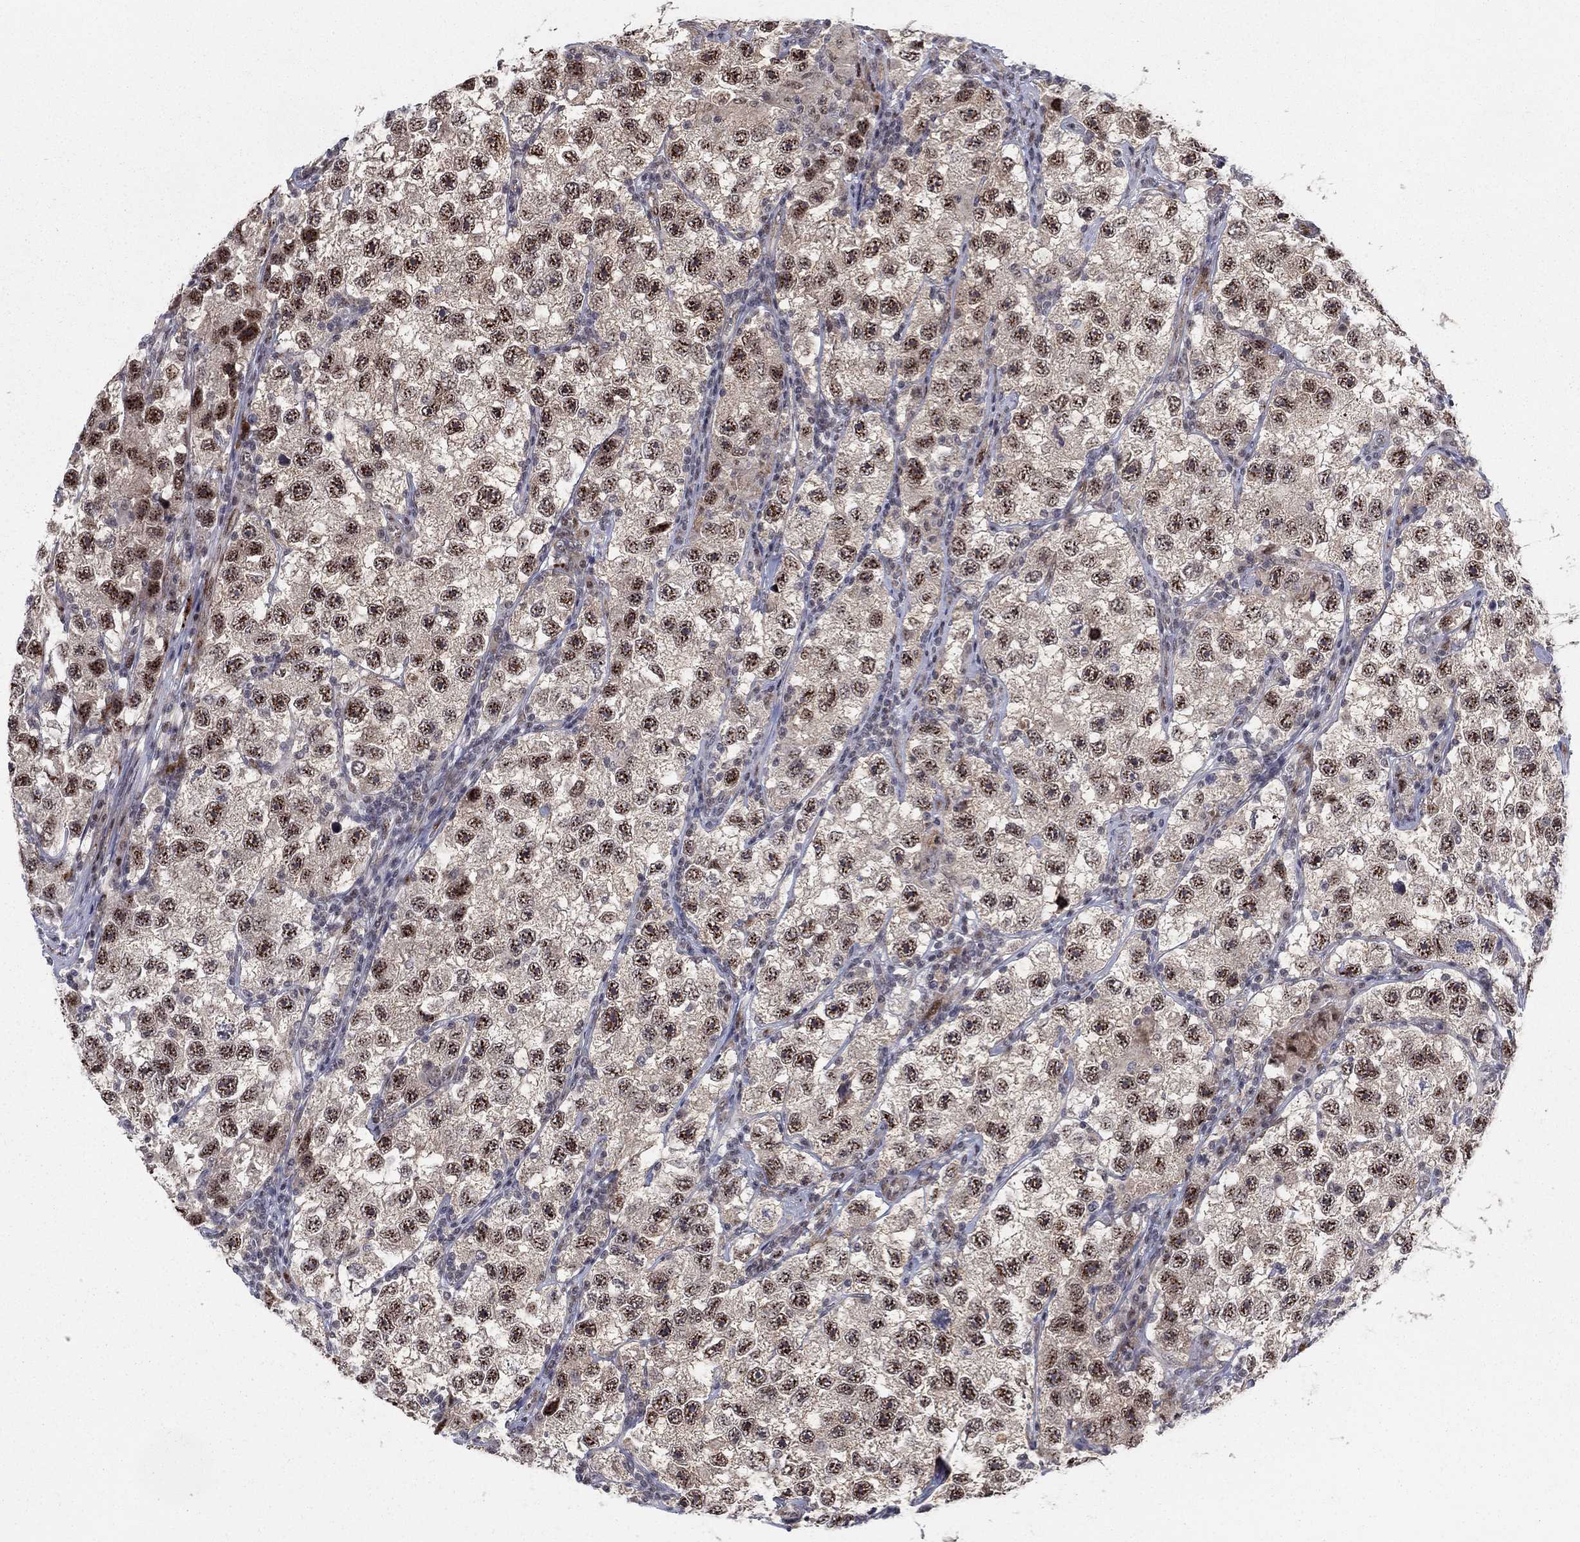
{"staining": {"intensity": "moderate", "quantity": ">75%", "location": "nuclear"}, "tissue": "testis cancer", "cell_type": "Tumor cells", "image_type": "cancer", "snomed": [{"axis": "morphology", "description": "Seminoma, NOS"}, {"axis": "topography", "description": "Testis"}], "caption": "IHC micrograph of neoplastic tissue: human testis seminoma stained using immunohistochemistry (IHC) shows medium levels of moderate protein expression localized specifically in the nuclear of tumor cells, appearing as a nuclear brown color.", "gene": "ZNF395", "patient": {"sex": "male", "age": 26}}